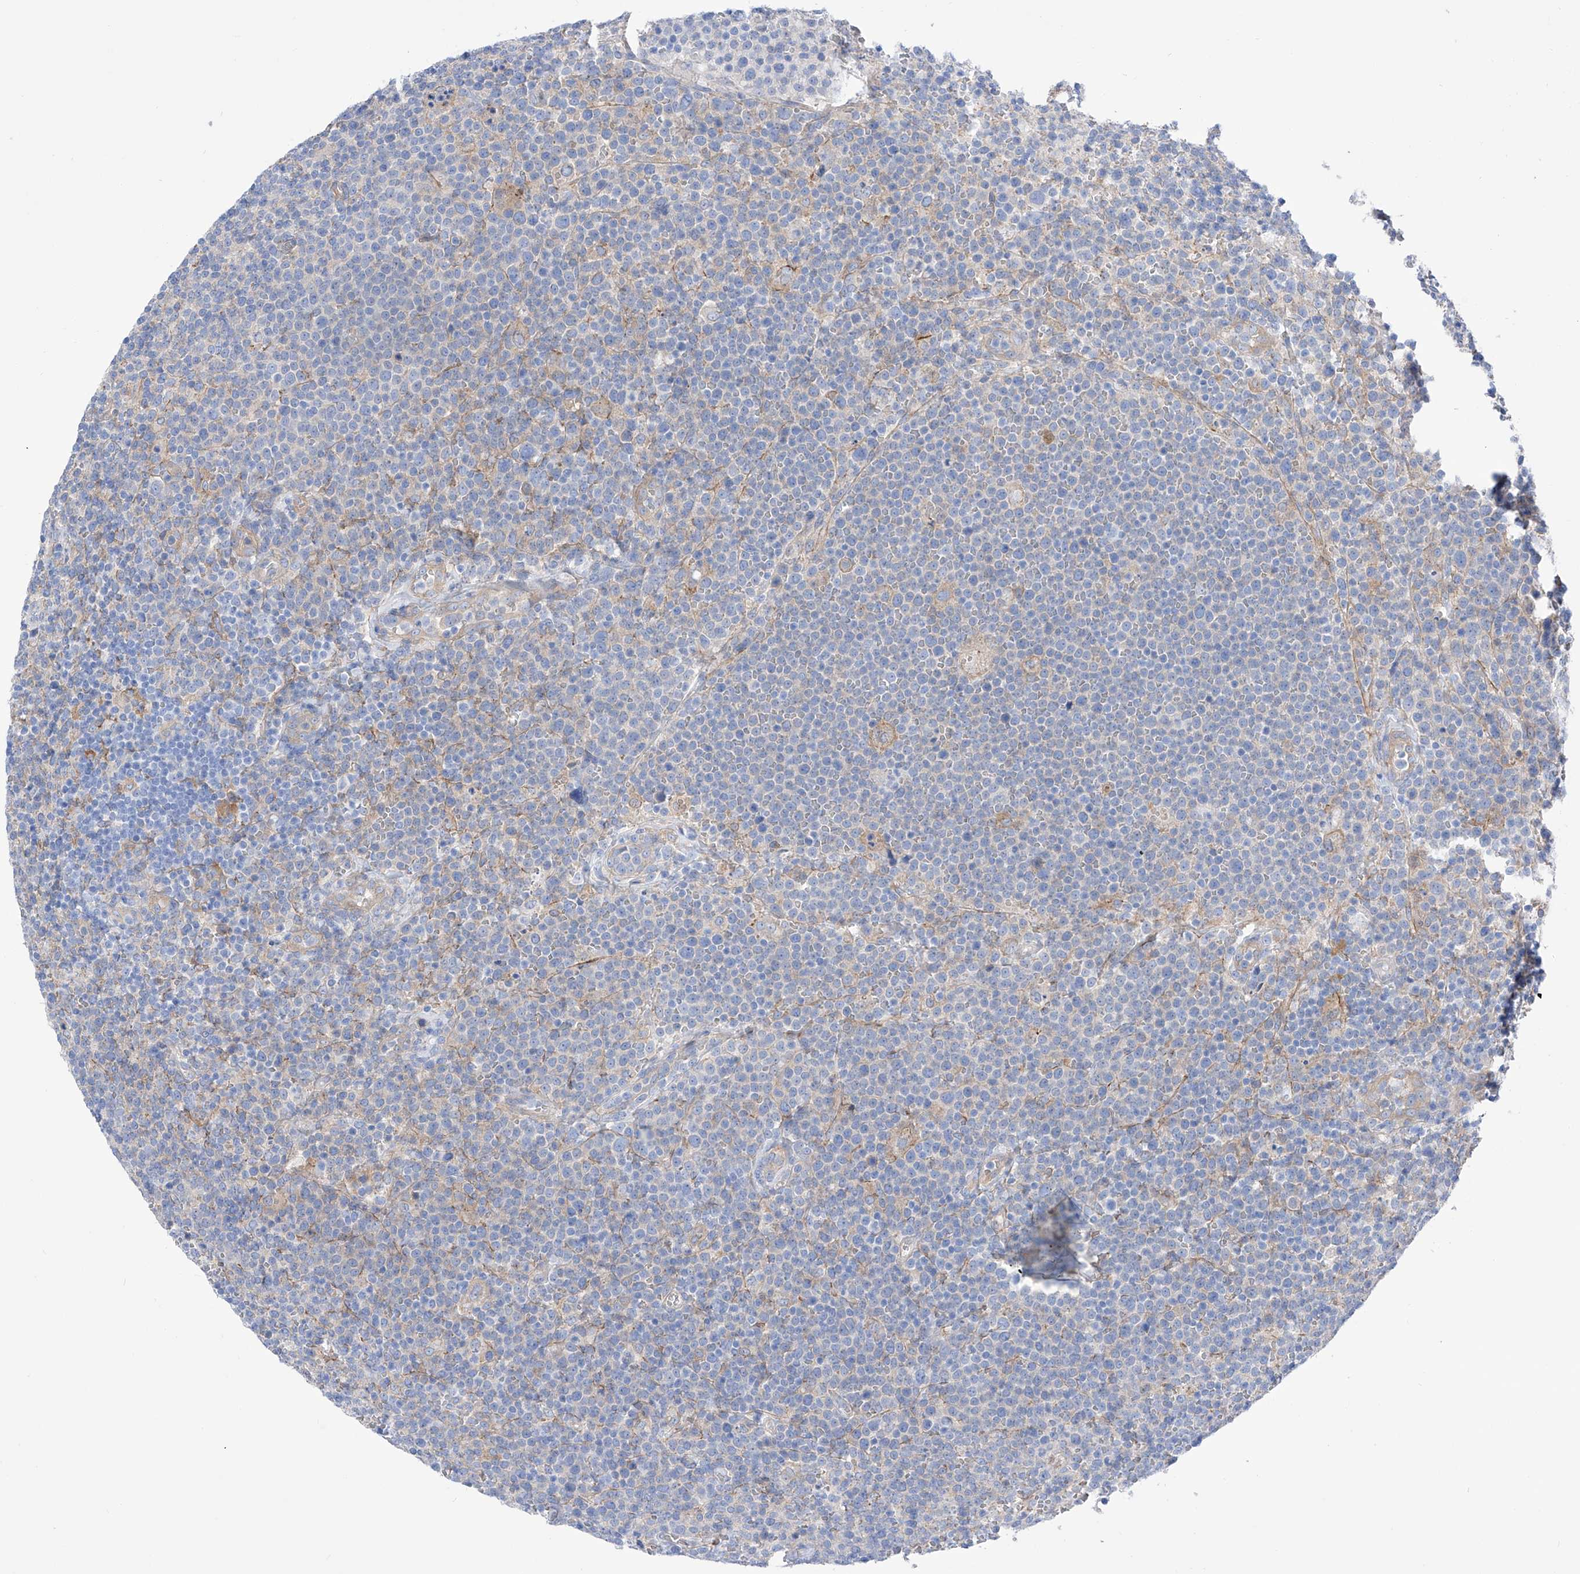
{"staining": {"intensity": "negative", "quantity": "none", "location": "none"}, "tissue": "lymphoma", "cell_type": "Tumor cells", "image_type": "cancer", "snomed": [{"axis": "morphology", "description": "Malignant lymphoma, non-Hodgkin's type, High grade"}, {"axis": "topography", "description": "Lymph node"}], "caption": "Immunohistochemistry (IHC) image of neoplastic tissue: human lymphoma stained with DAB (3,3'-diaminobenzidine) shows no significant protein staining in tumor cells.", "gene": "ZNF653", "patient": {"sex": "male", "age": 61}}